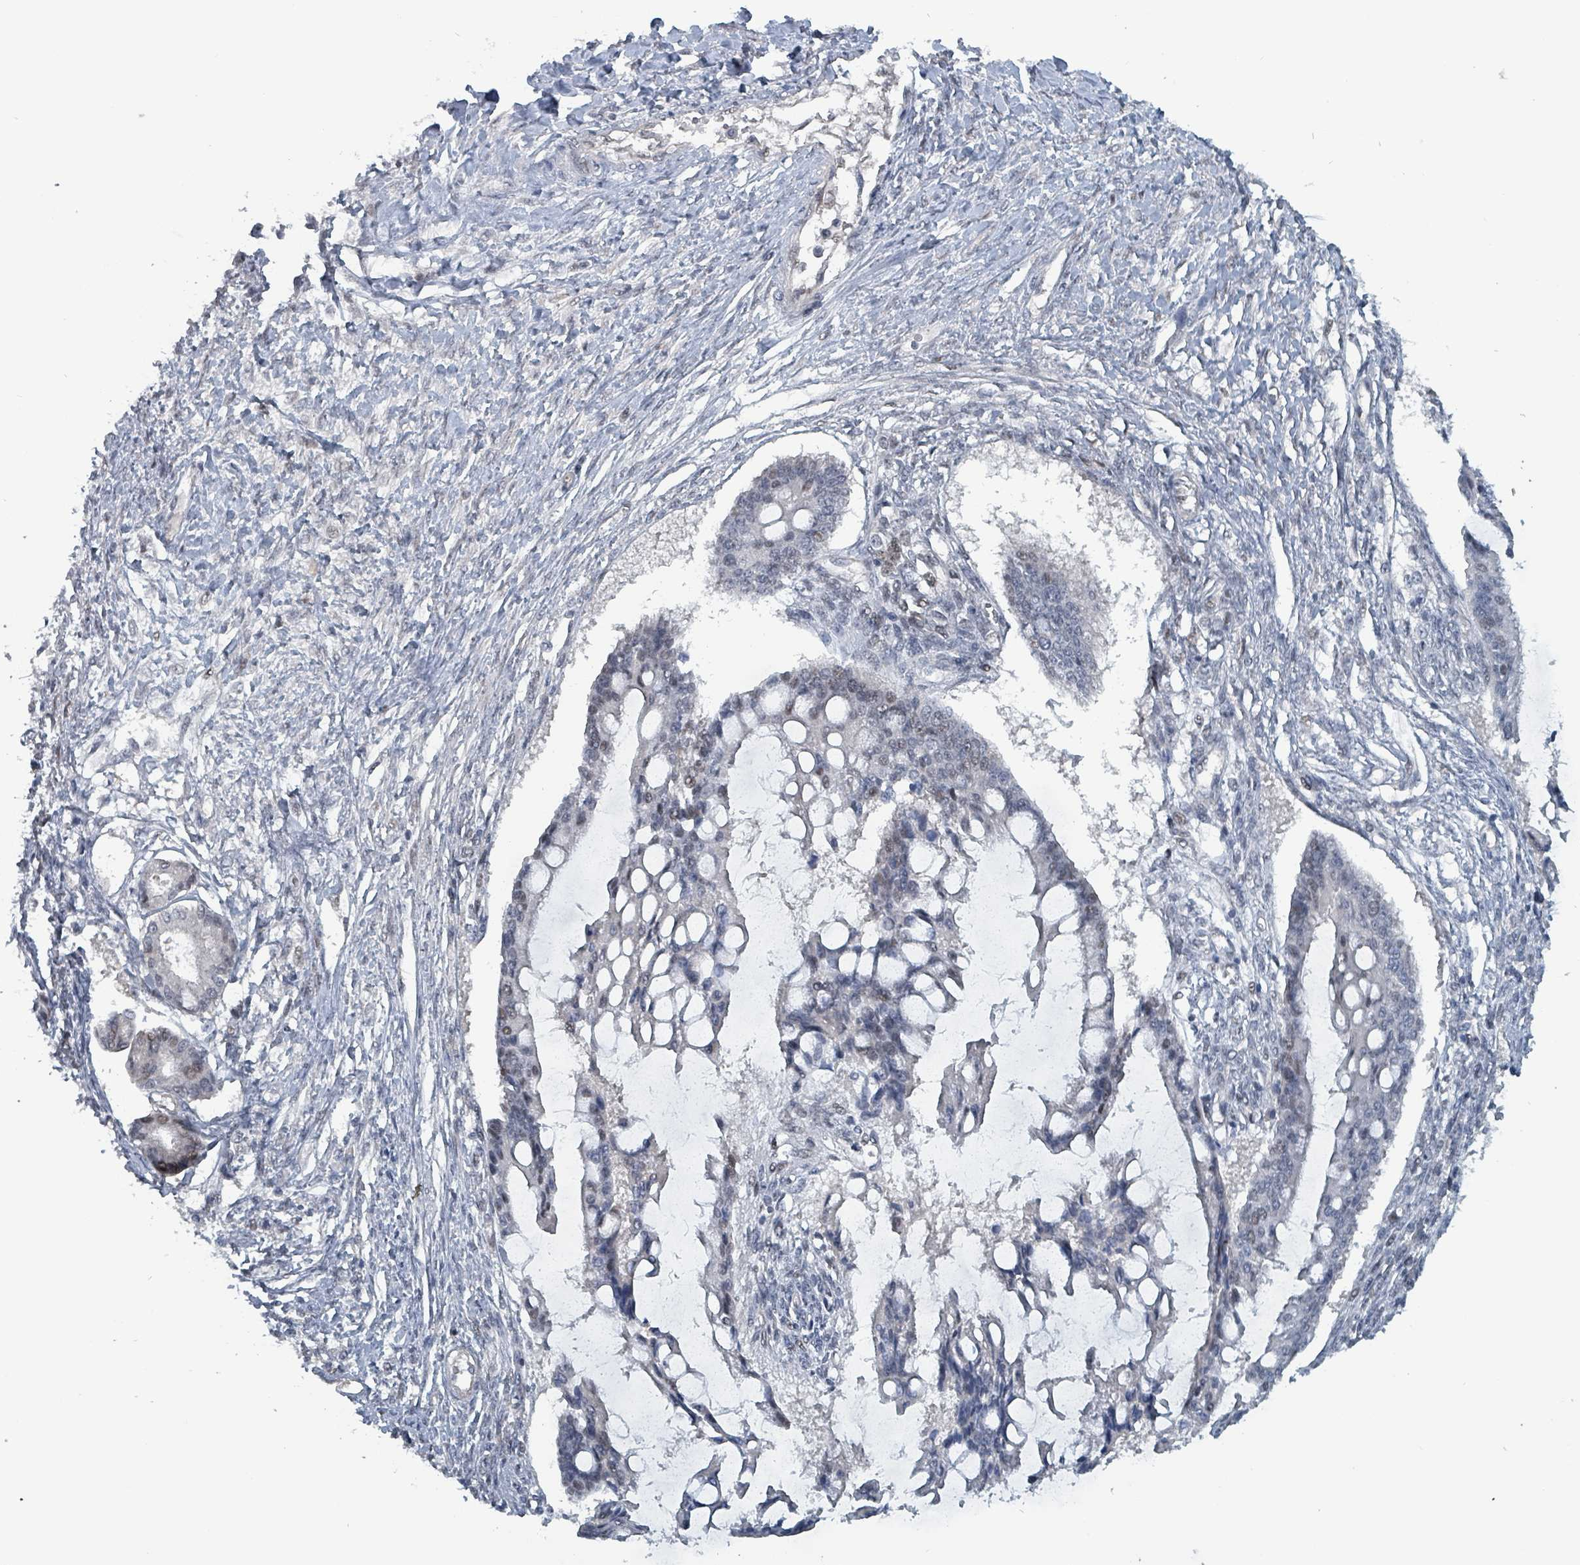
{"staining": {"intensity": "negative", "quantity": "none", "location": "none"}, "tissue": "ovarian cancer", "cell_type": "Tumor cells", "image_type": "cancer", "snomed": [{"axis": "morphology", "description": "Cystadenocarcinoma, mucinous, NOS"}, {"axis": "topography", "description": "Ovary"}], "caption": "High power microscopy micrograph of an IHC micrograph of ovarian mucinous cystadenocarcinoma, revealing no significant positivity in tumor cells.", "gene": "BIVM", "patient": {"sex": "female", "age": 73}}